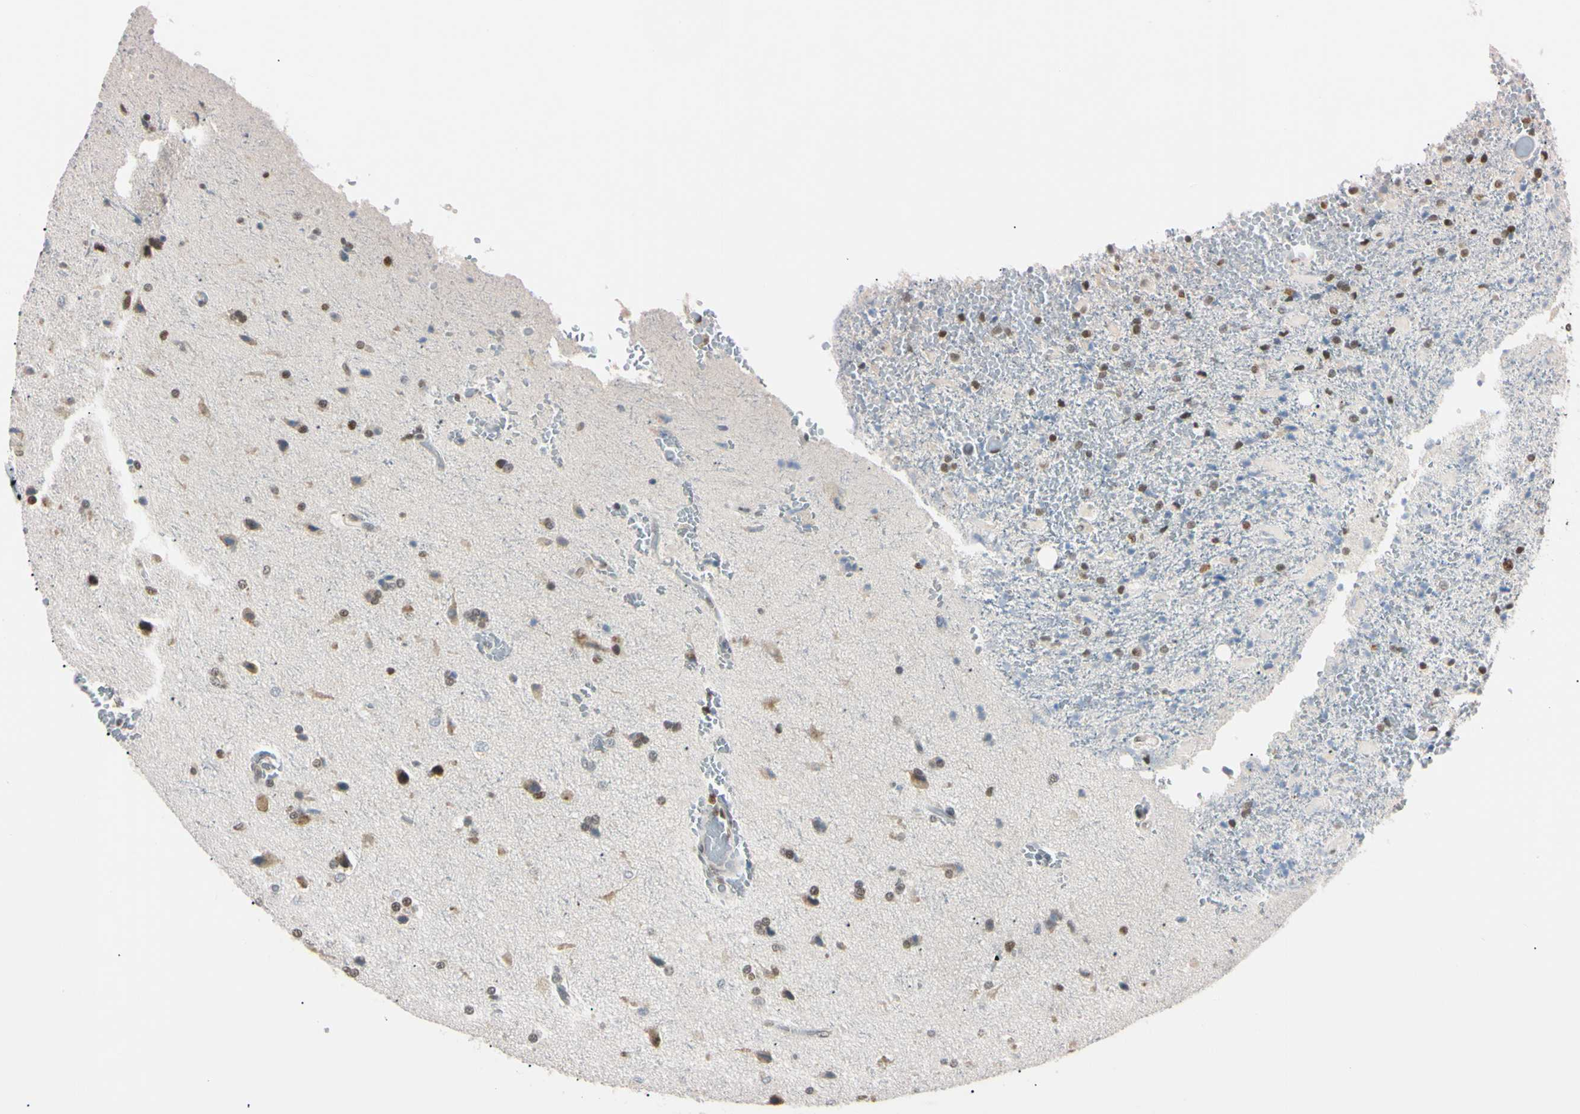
{"staining": {"intensity": "negative", "quantity": "none", "location": "none"}, "tissue": "glioma", "cell_type": "Tumor cells", "image_type": "cancer", "snomed": [{"axis": "morphology", "description": "Glioma, malignant, High grade"}, {"axis": "topography", "description": "Brain"}], "caption": "Immunohistochemical staining of high-grade glioma (malignant) reveals no significant expression in tumor cells.", "gene": "C1orf174", "patient": {"sex": "male", "age": 71}}